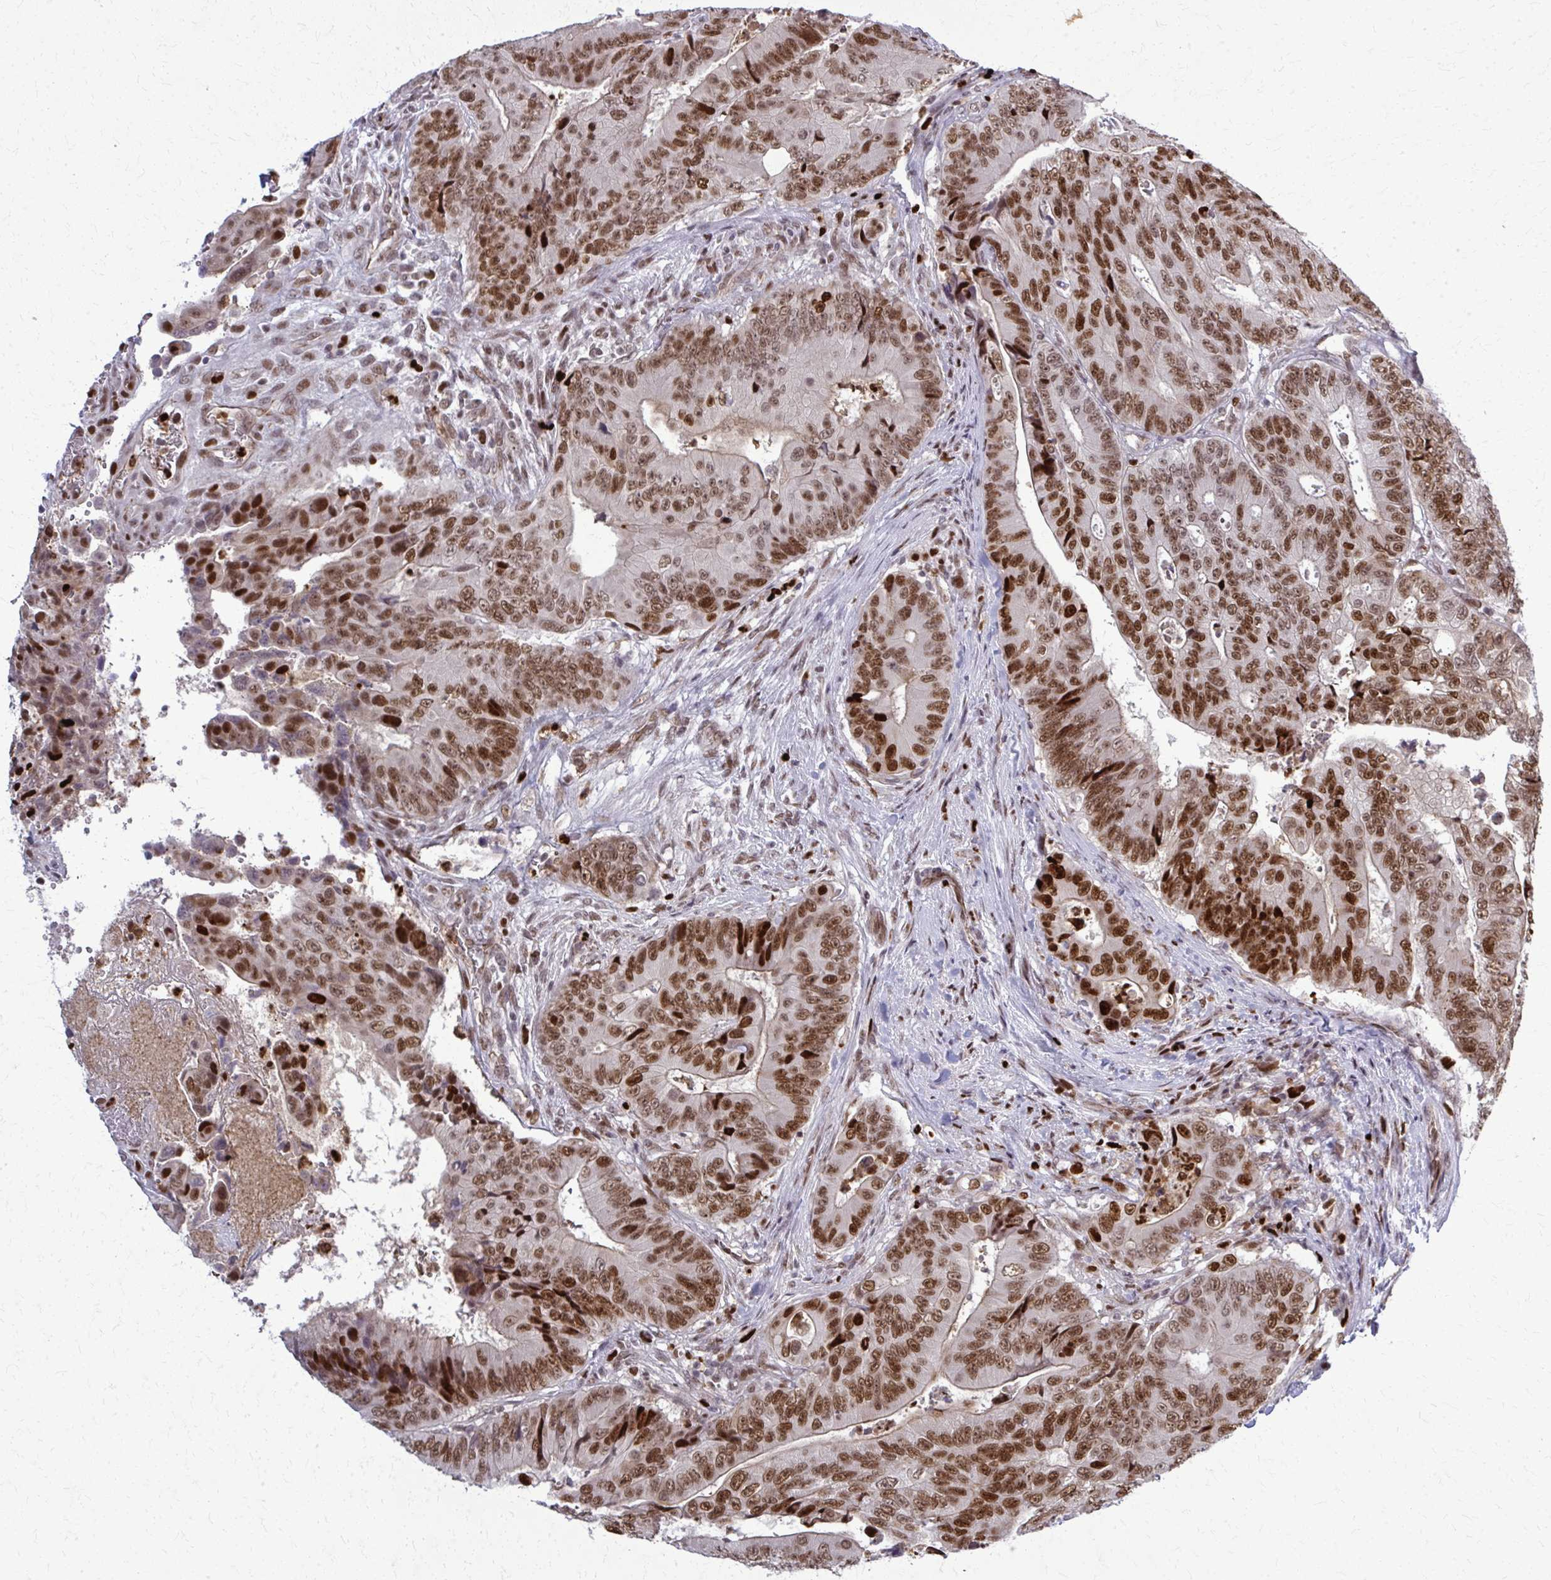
{"staining": {"intensity": "moderate", "quantity": "25%-75%", "location": "cytoplasmic/membranous,nuclear"}, "tissue": "colorectal cancer", "cell_type": "Tumor cells", "image_type": "cancer", "snomed": [{"axis": "morphology", "description": "Adenocarcinoma, NOS"}, {"axis": "topography", "description": "Colon"}], "caption": "Immunohistochemistry (DAB (3,3'-diaminobenzidine)) staining of human colorectal adenocarcinoma shows moderate cytoplasmic/membranous and nuclear protein staining in about 25%-75% of tumor cells. Immunohistochemistry stains the protein in brown and the nuclei are stained blue.", "gene": "ZNF559", "patient": {"sex": "female", "age": 48}}